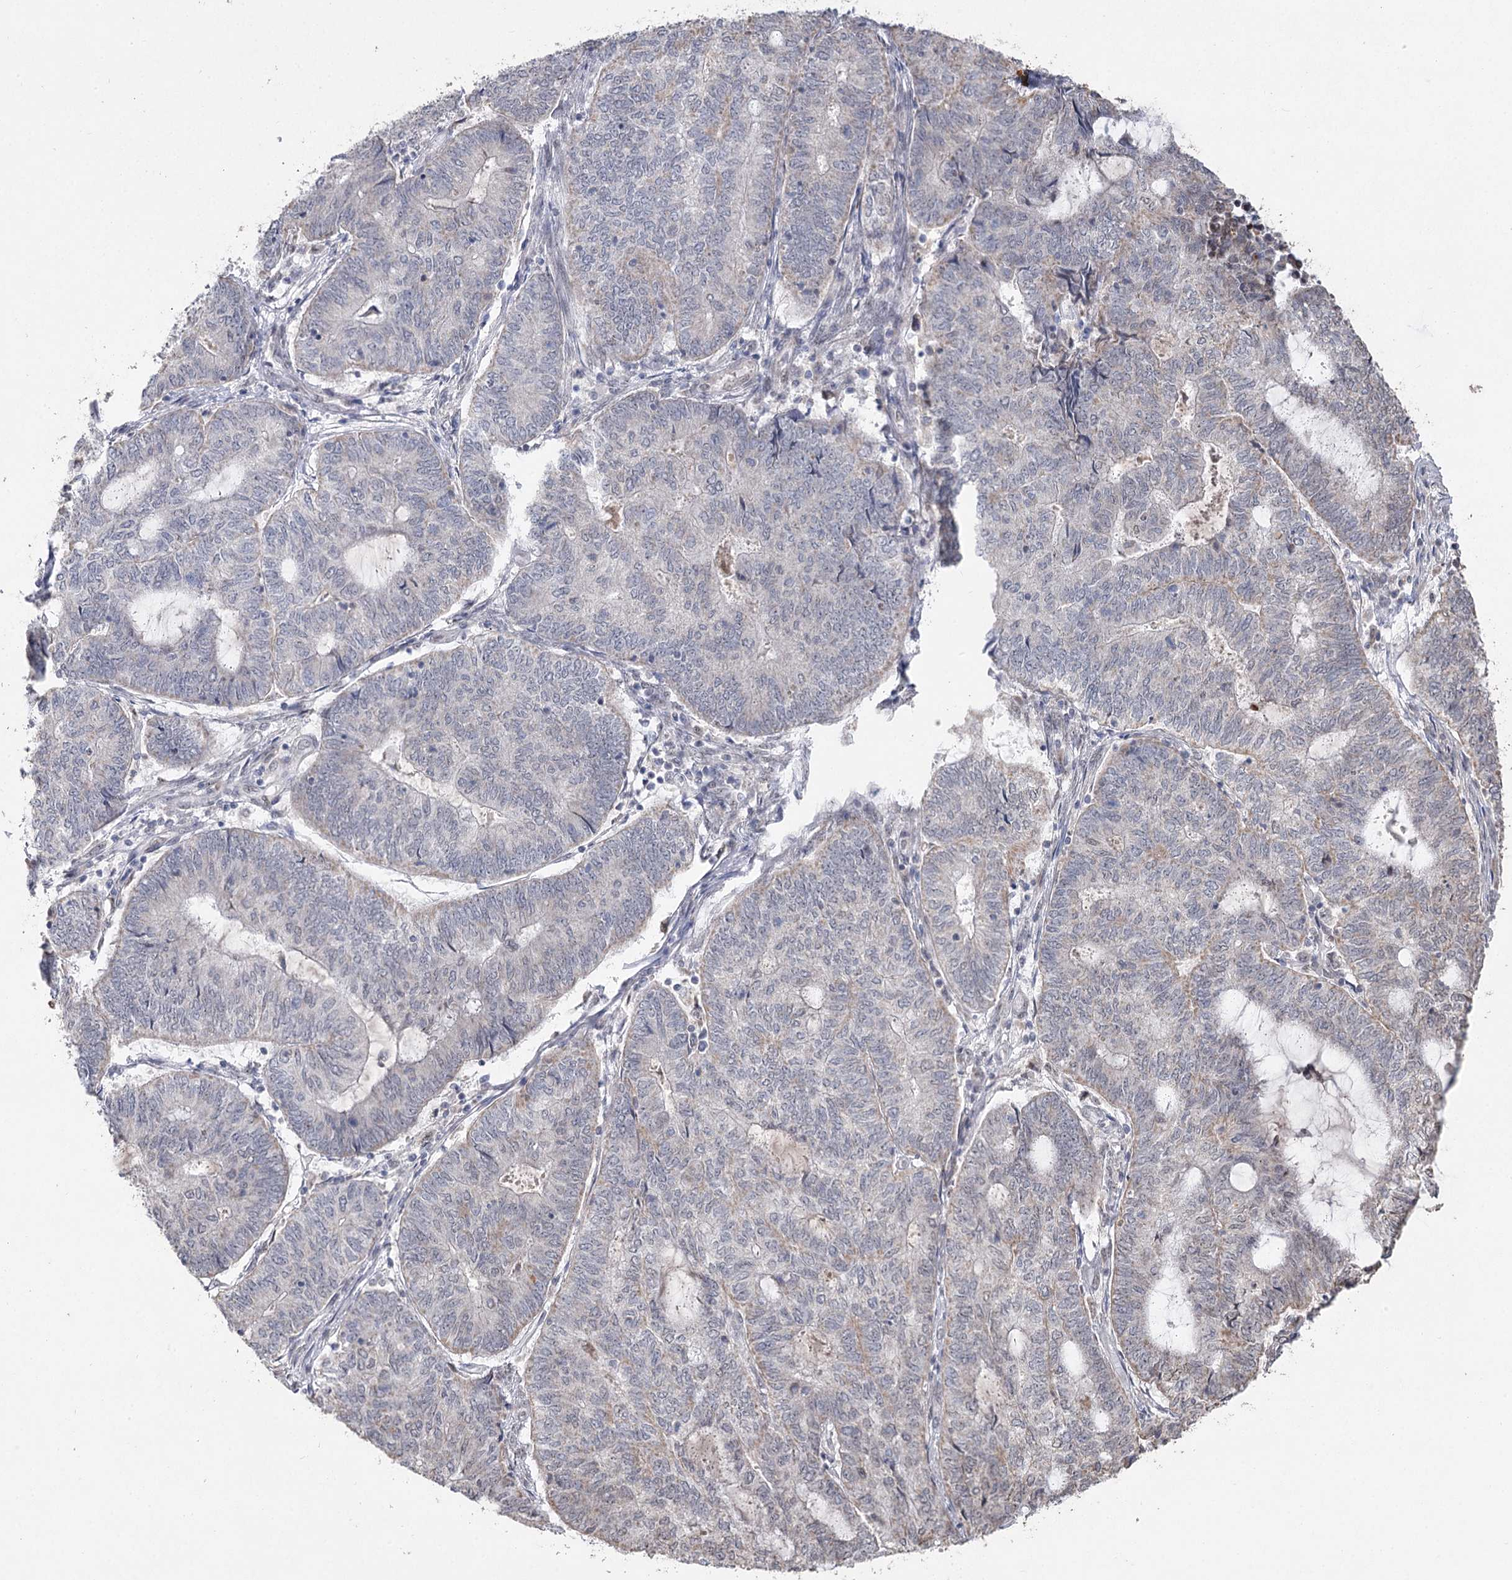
{"staining": {"intensity": "negative", "quantity": "none", "location": "none"}, "tissue": "endometrial cancer", "cell_type": "Tumor cells", "image_type": "cancer", "snomed": [{"axis": "morphology", "description": "Adenocarcinoma, NOS"}, {"axis": "topography", "description": "Uterus"}, {"axis": "topography", "description": "Endometrium"}], "caption": "Tumor cells show no significant staining in endometrial cancer (adenocarcinoma).", "gene": "RUFY4", "patient": {"sex": "female", "age": 70}}